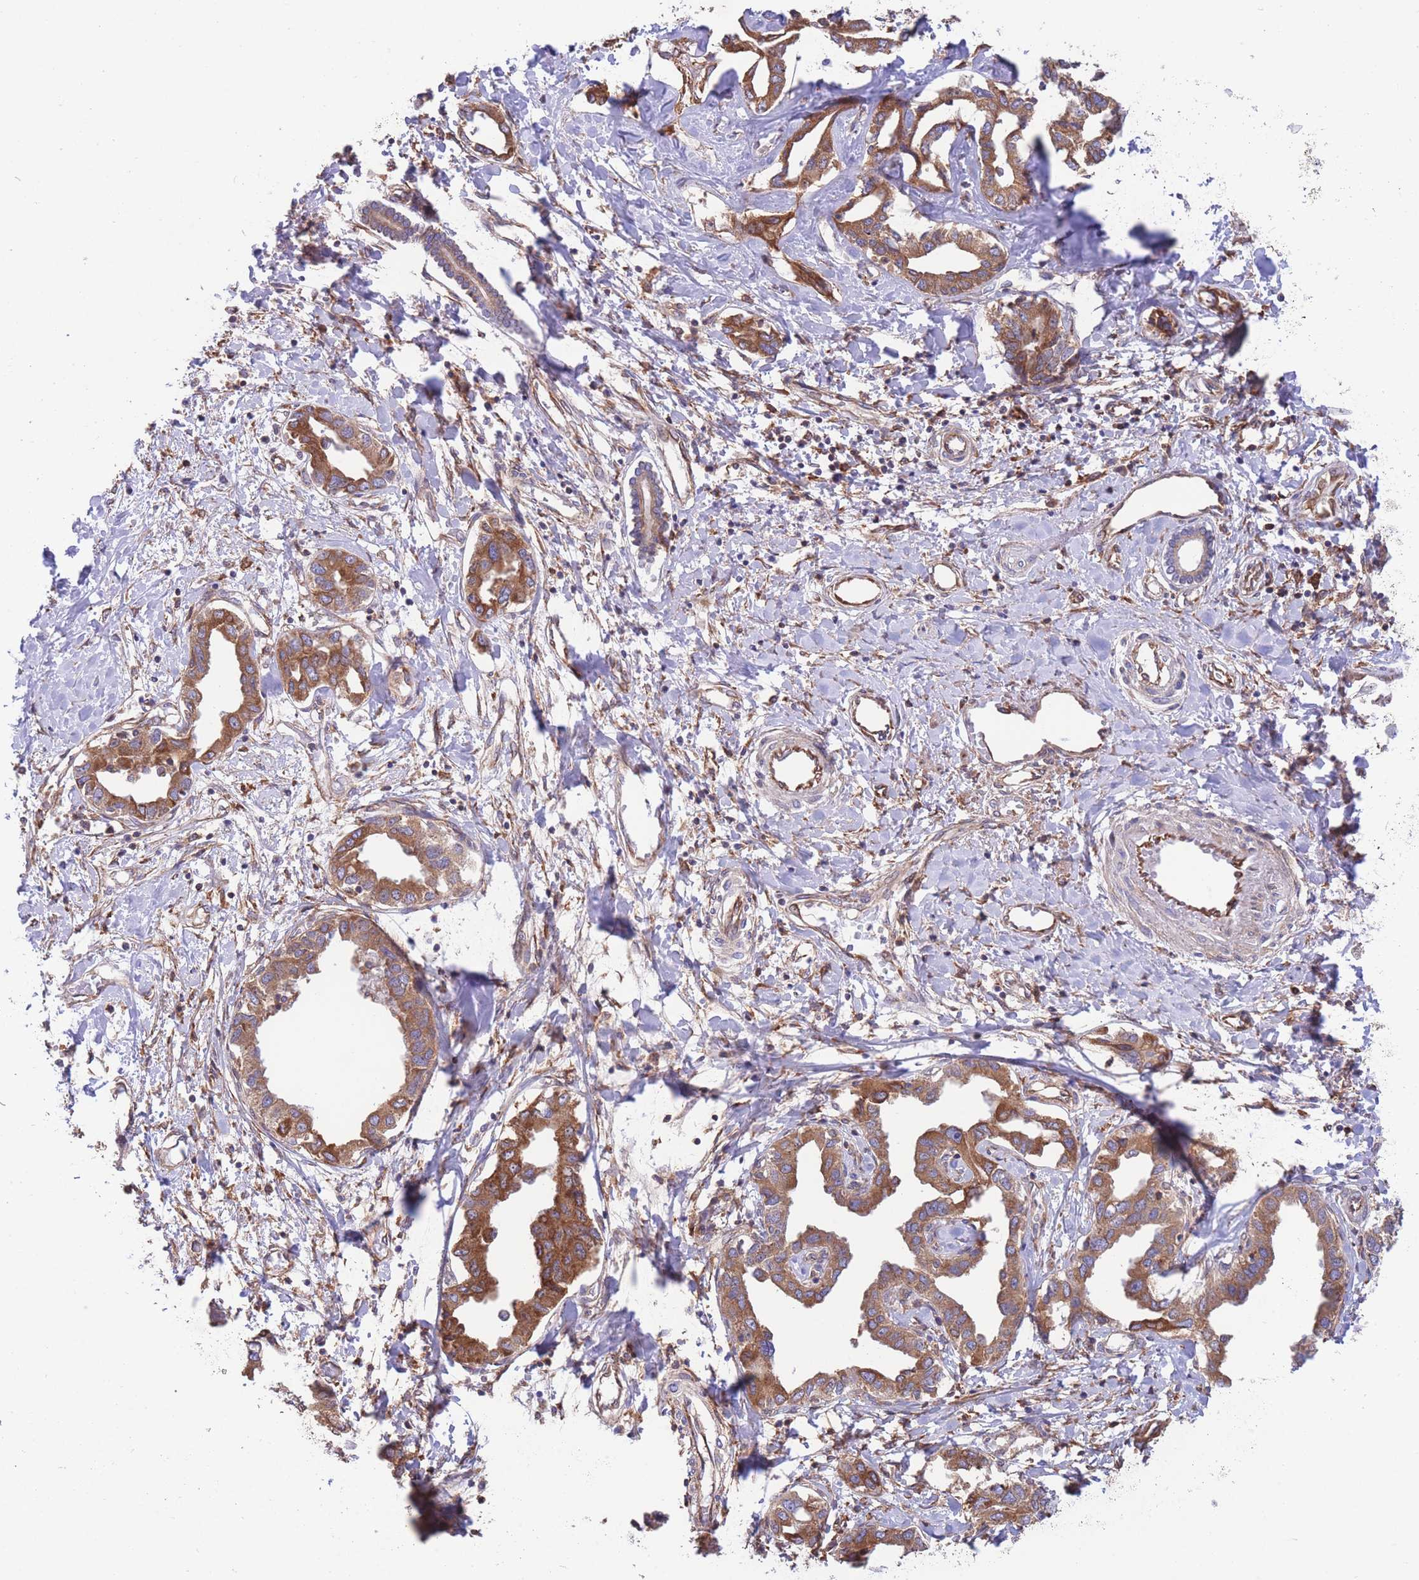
{"staining": {"intensity": "strong", "quantity": ">75%", "location": "cytoplasmic/membranous"}, "tissue": "liver cancer", "cell_type": "Tumor cells", "image_type": "cancer", "snomed": [{"axis": "morphology", "description": "Cholangiocarcinoma"}, {"axis": "topography", "description": "Liver"}], "caption": "Strong cytoplasmic/membranous expression is present in approximately >75% of tumor cells in cholangiocarcinoma (liver).", "gene": "LRRN4CL", "patient": {"sex": "male", "age": 59}}